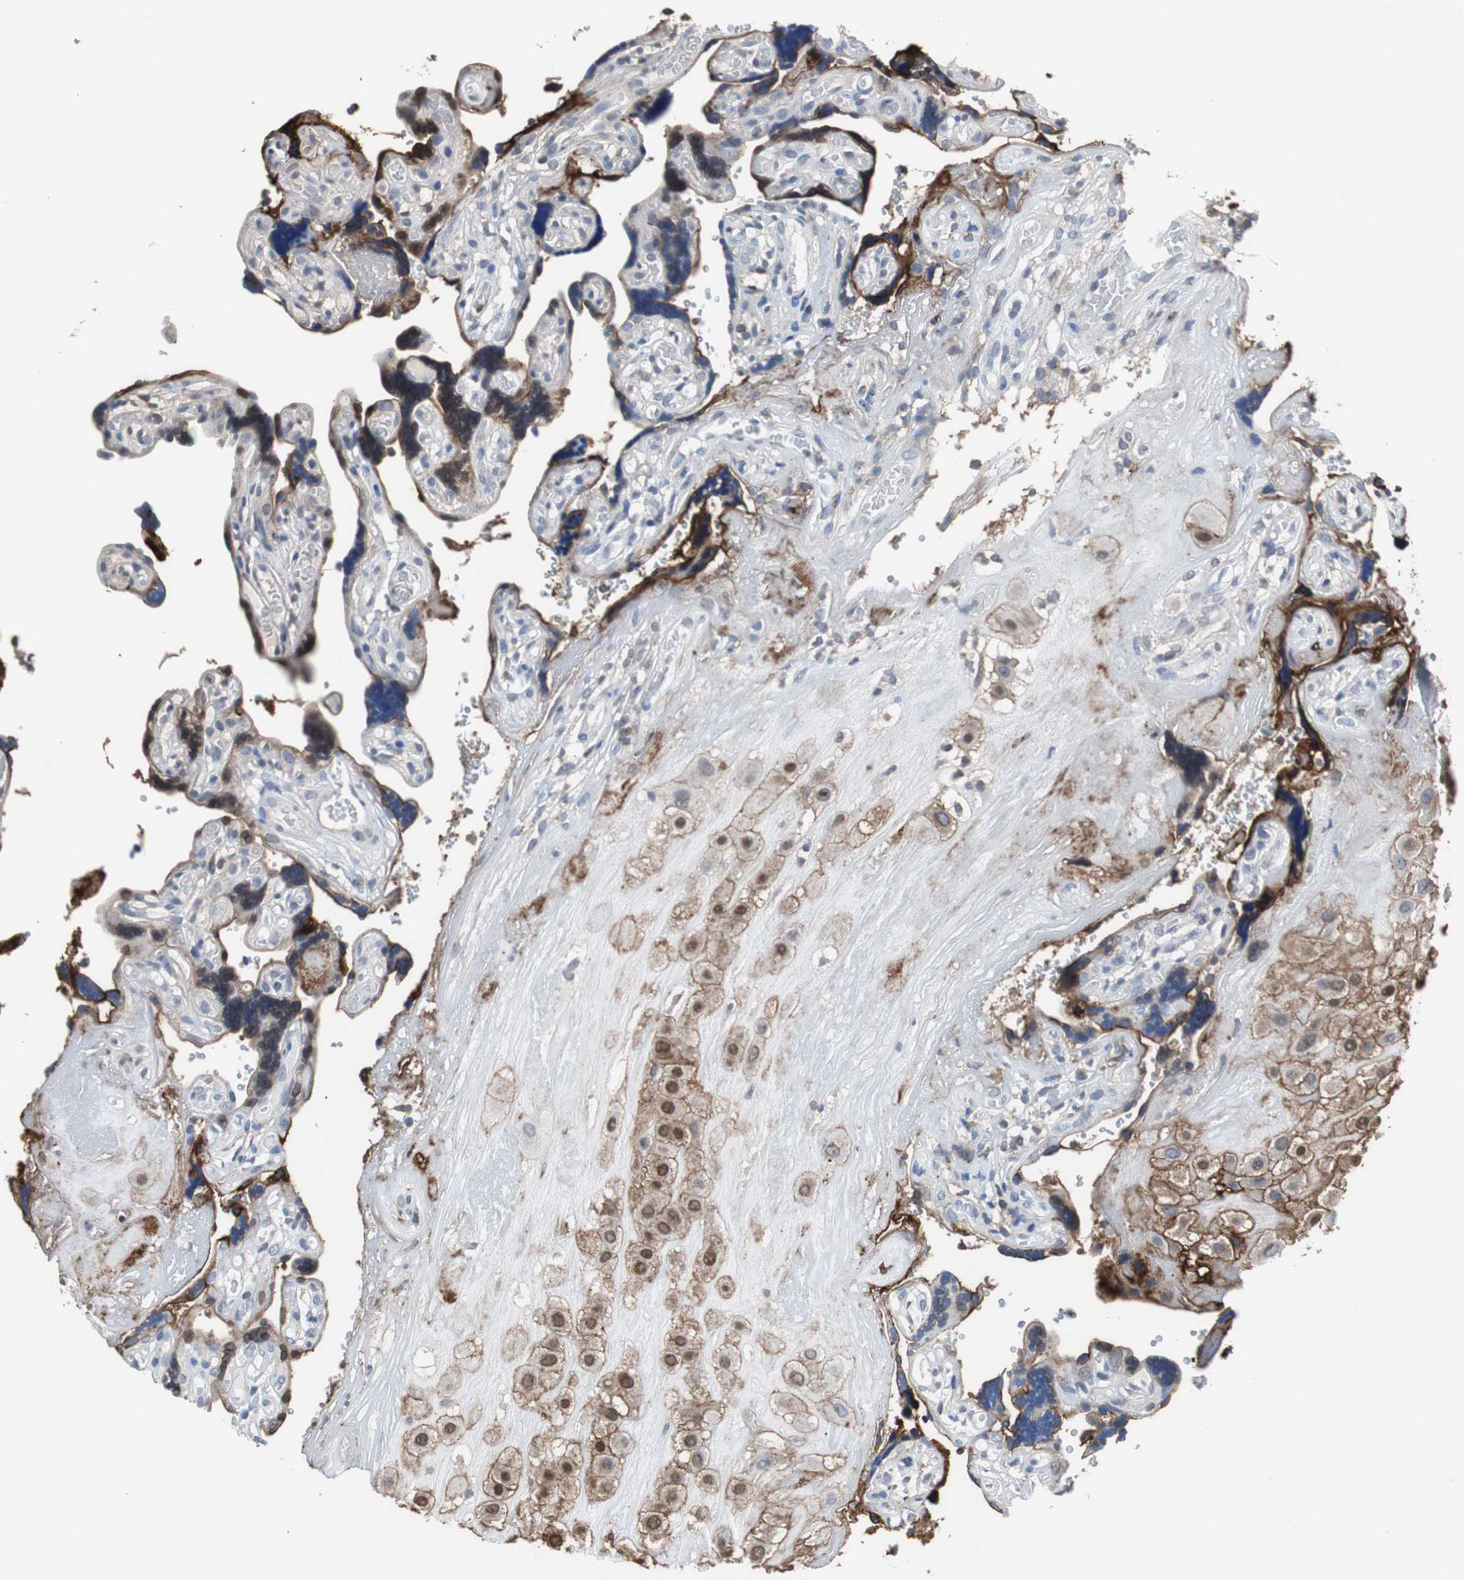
{"staining": {"intensity": "weak", "quantity": "<25%", "location": "cytoplasmic/membranous"}, "tissue": "placenta", "cell_type": "Decidual cells", "image_type": "normal", "snomed": [{"axis": "morphology", "description": "Normal tissue, NOS"}, {"axis": "topography", "description": "Placenta"}], "caption": "IHC of normal human placenta demonstrates no expression in decidual cells.", "gene": "ANXA4", "patient": {"sex": "female", "age": 30}}